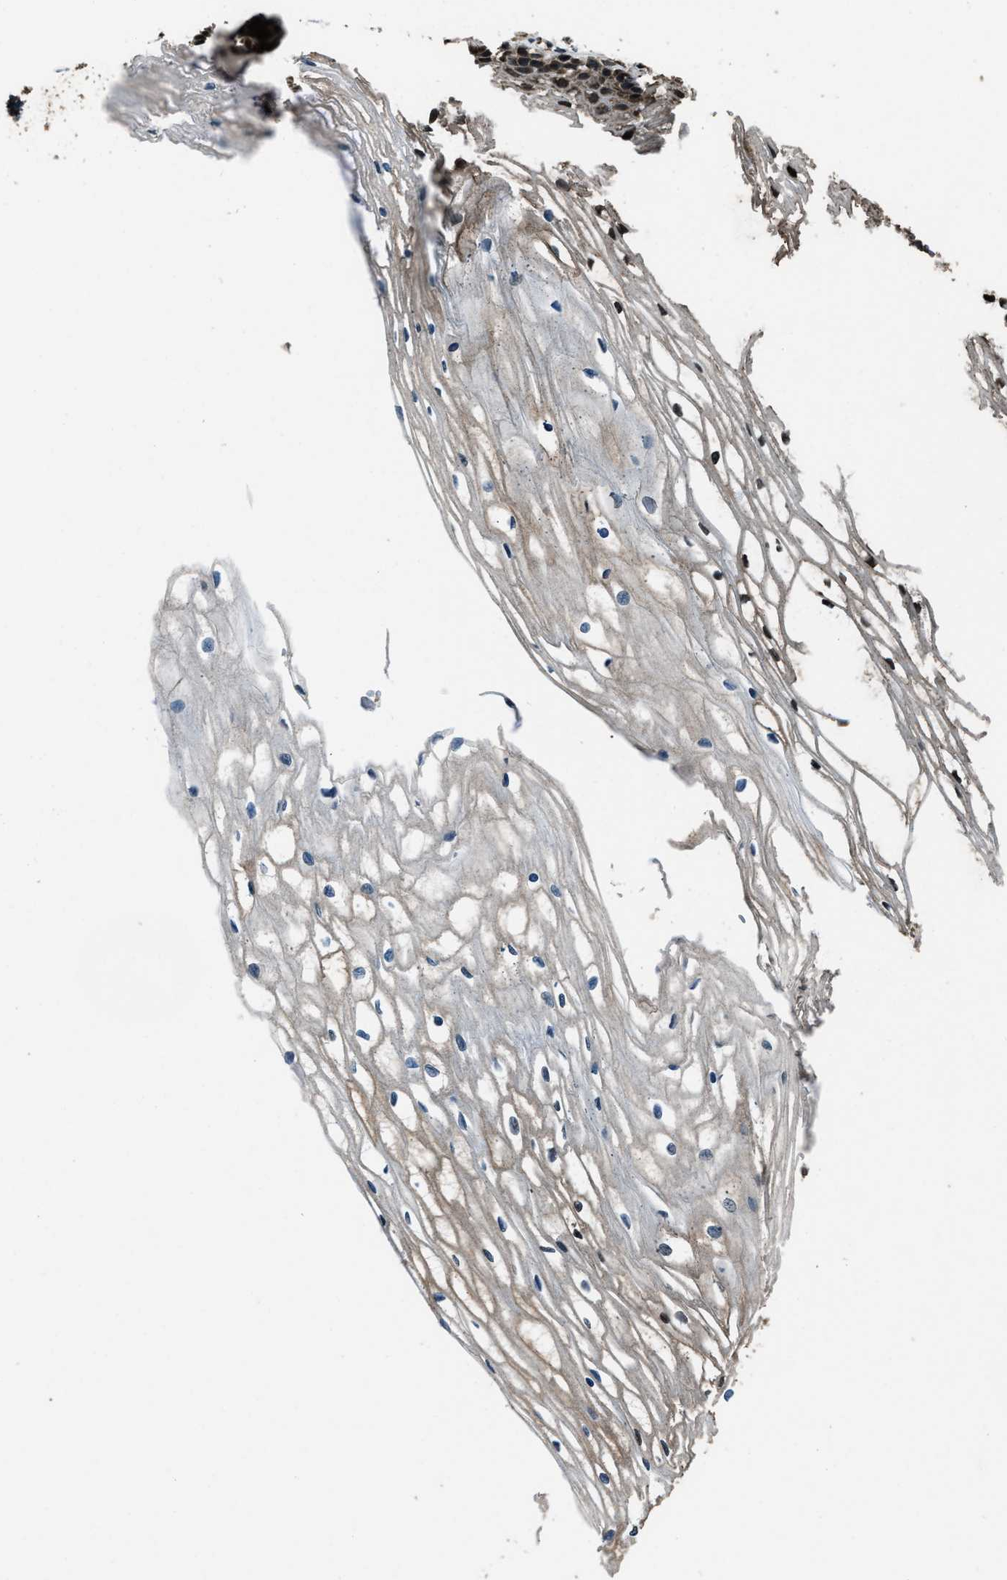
{"staining": {"intensity": "moderate", "quantity": ">75%", "location": "cytoplasmic/membranous"}, "tissue": "cervix", "cell_type": "Glandular cells", "image_type": "normal", "snomed": [{"axis": "morphology", "description": "Normal tissue, NOS"}, {"axis": "topography", "description": "Cervix"}], "caption": "DAB immunohistochemical staining of unremarkable human cervix exhibits moderate cytoplasmic/membranous protein positivity in approximately >75% of glandular cells. Using DAB (brown) and hematoxylin (blue) stains, captured at high magnification using brightfield microscopy.", "gene": "TRIM4", "patient": {"sex": "female", "age": 77}}